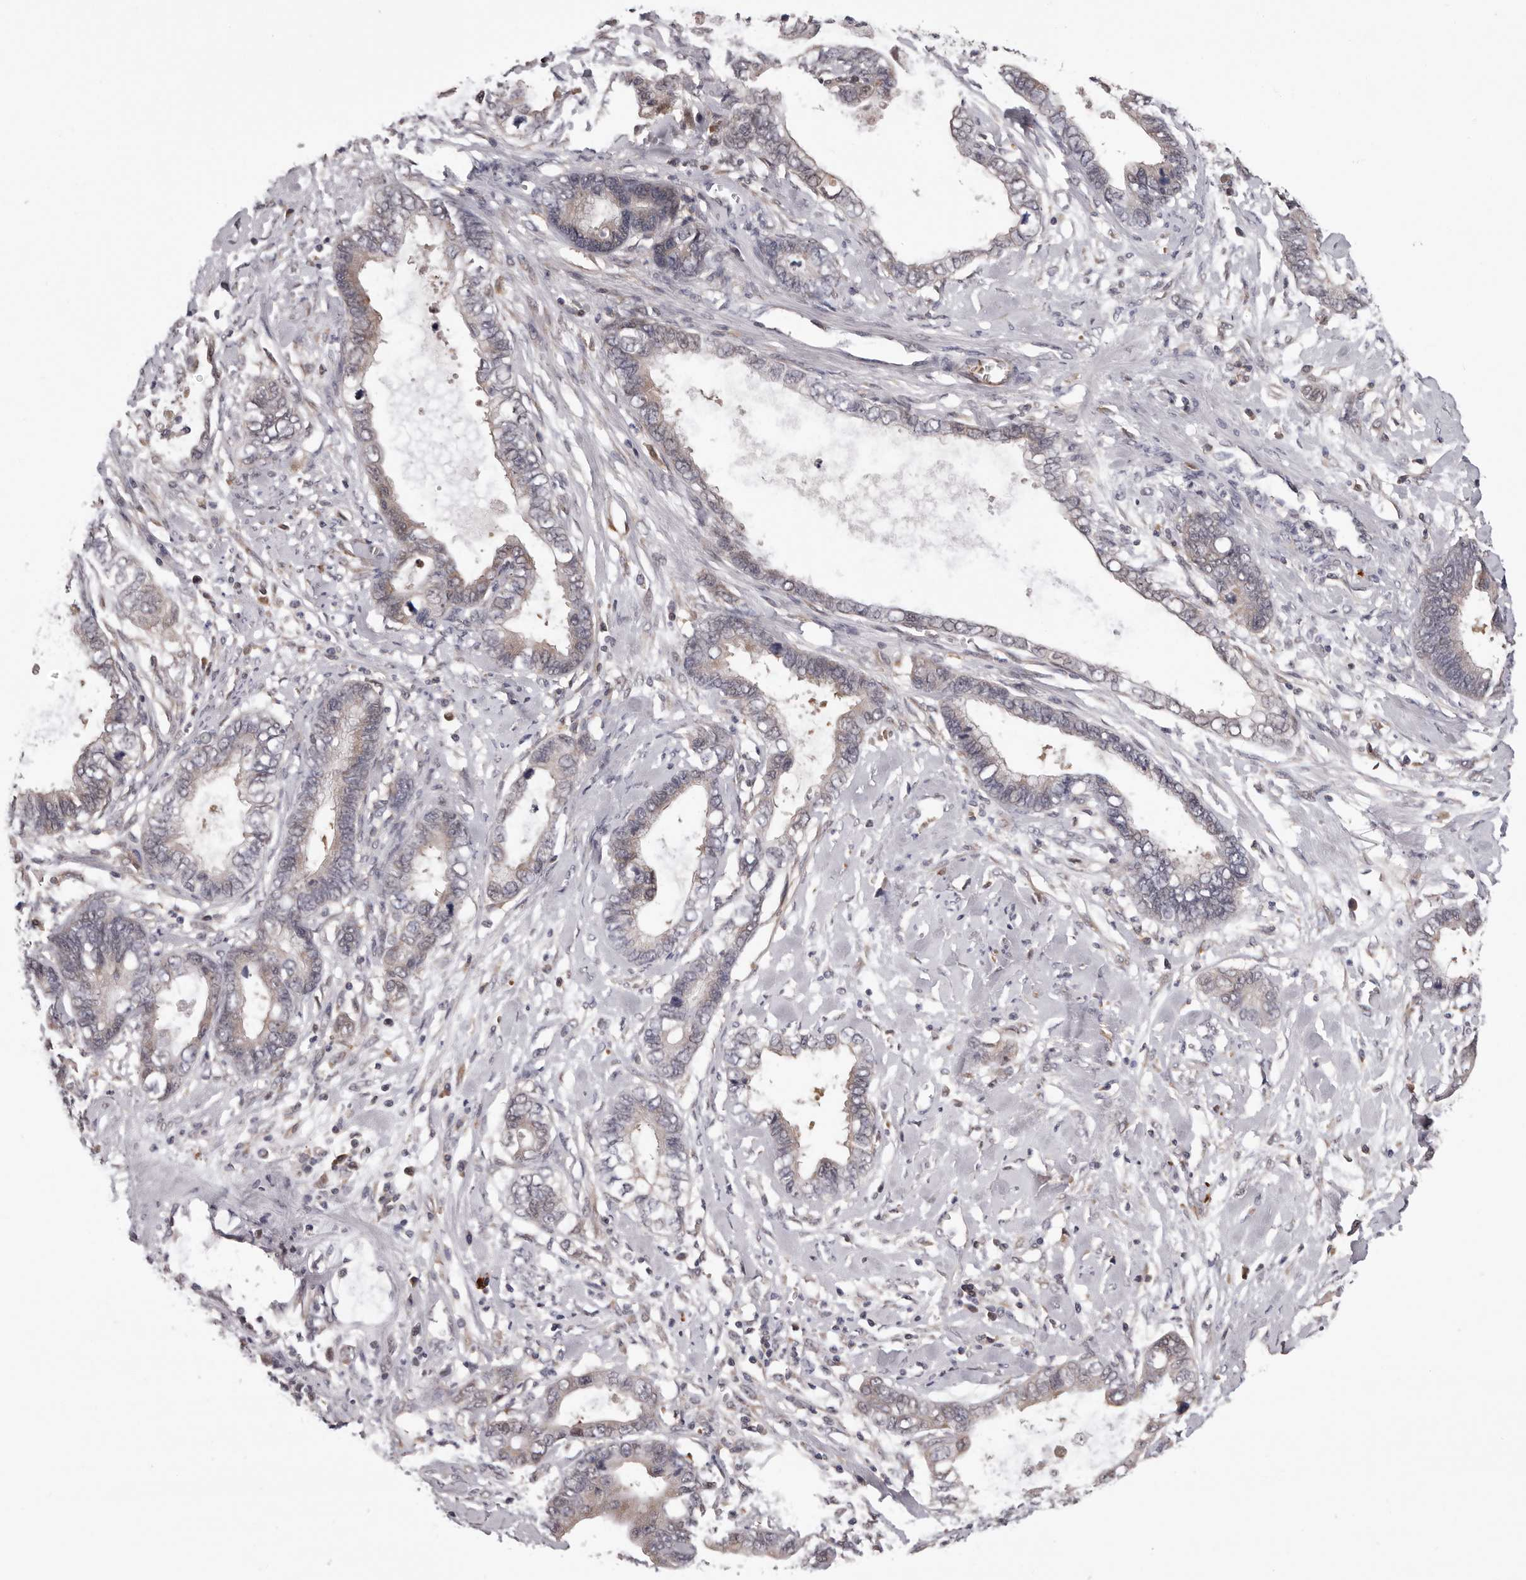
{"staining": {"intensity": "weak", "quantity": "25%-75%", "location": "cytoplasmic/membranous"}, "tissue": "cervical cancer", "cell_type": "Tumor cells", "image_type": "cancer", "snomed": [{"axis": "morphology", "description": "Adenocarcinoma, NOS"}, {"axis": "topography", "description": "Cervix"}], "caption": "Immunohistochemical staining of human adenocarcinoma (cervical) shows low levels of weak cytoplasmic/membranous protein expression in about 25%-75% of tumor cells. The staining is performed using DAB (3,3'-diaminobenzidine) brown chromogen to label protein expression. The nuclei are counter-stained blue using hematoxylin.", "gene": "MED8", "patient": {"sex": "female", "age": 44}}